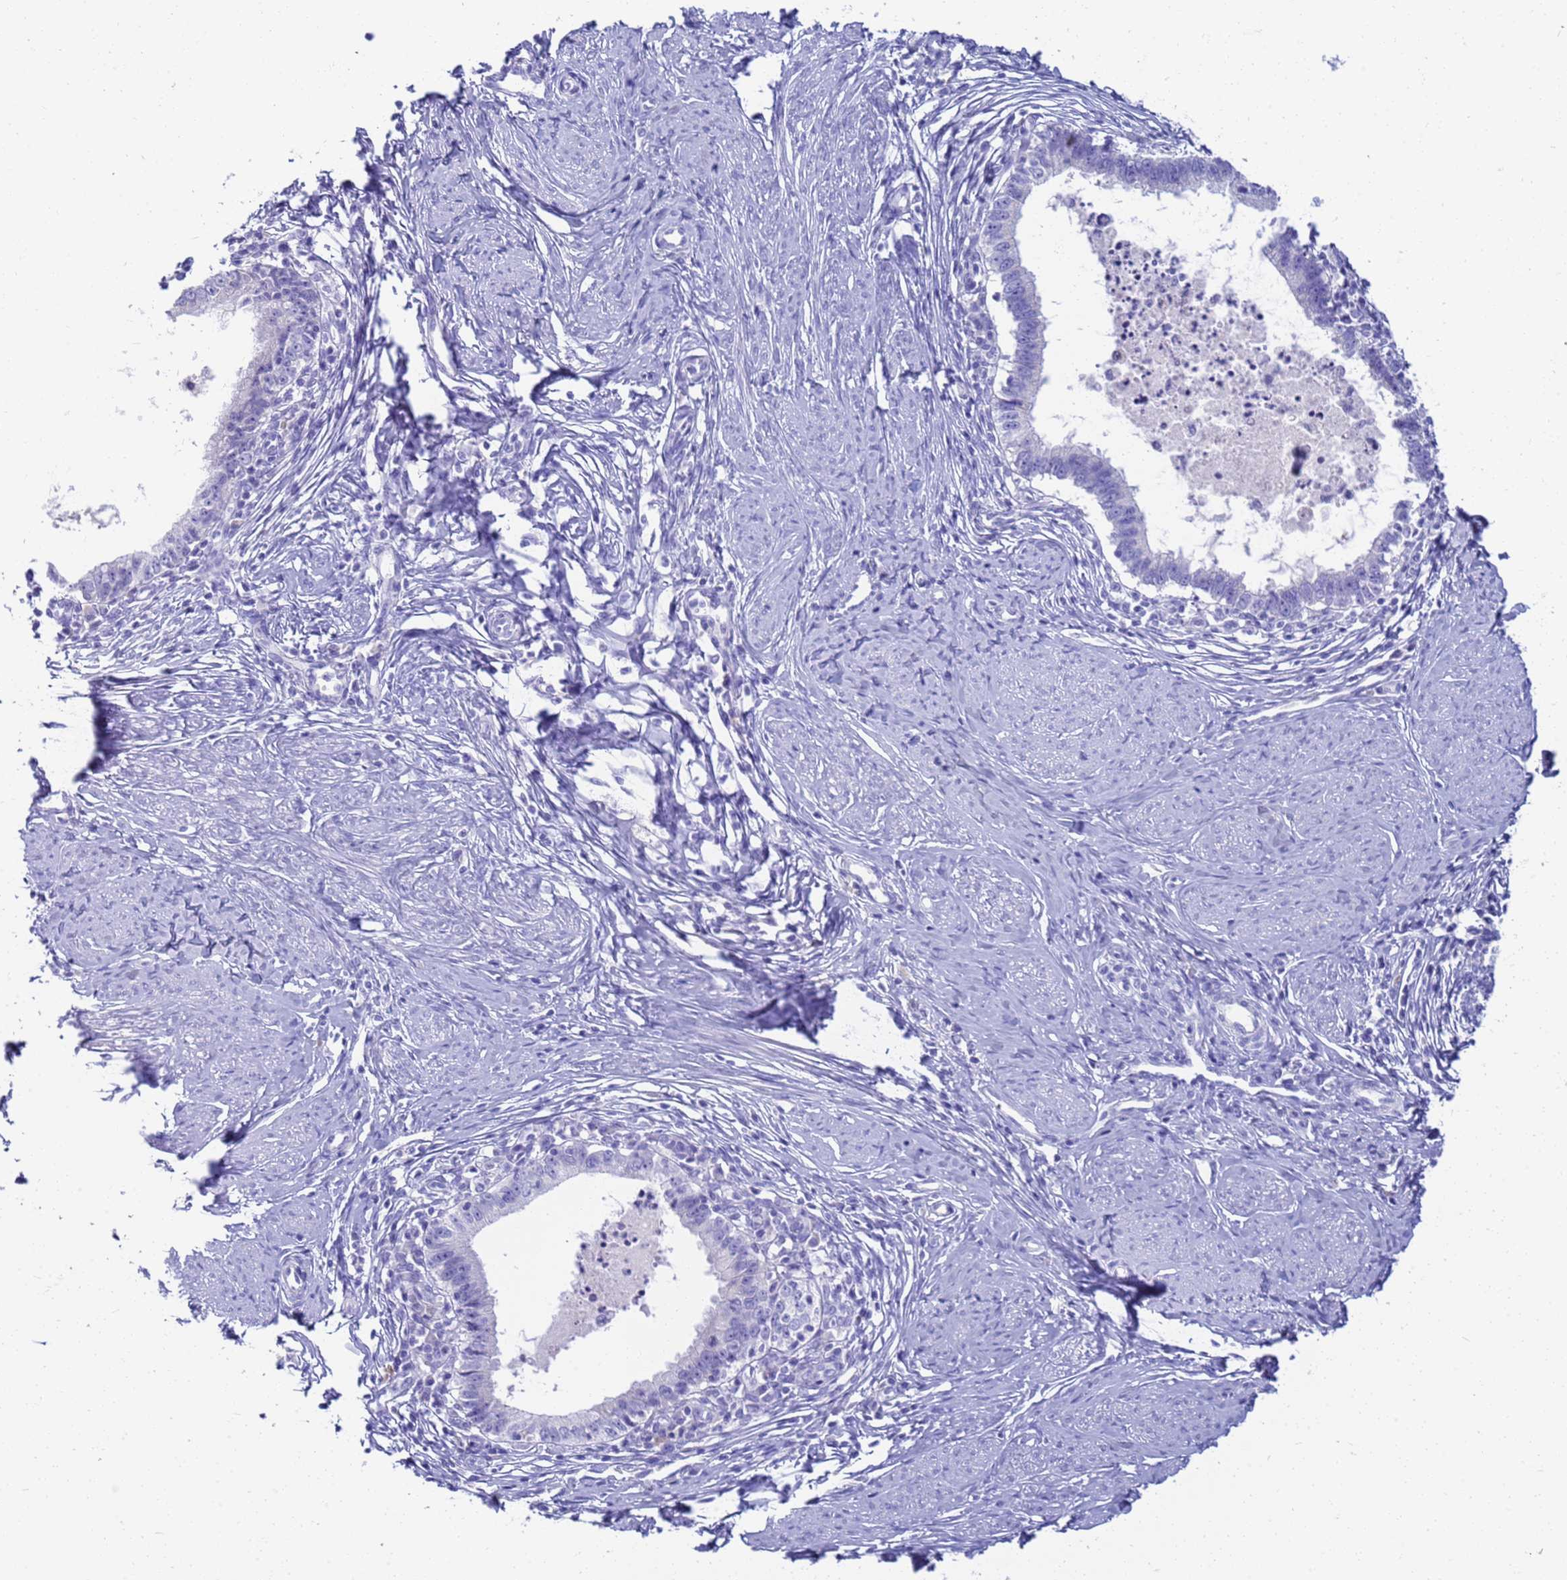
{"staining": {"intensity": "negative", "quantity": "none", "location": "none"}, "tissue": "cervical cancer", "cell_type": "Tumor cells", "image_type": "cancer", "snomed": [{"axis": "morphology", "description": "Adenocarcinoma, NOS"}, {"axis": "topography", "description": "Cervix"}], "caption": "Immunohistochemical staining of human adenocarcinoma (cervical) reveals no significant expression in tumor cells.", "gene": "SYCN", "patient": {"sex": "female", "age": 36}}